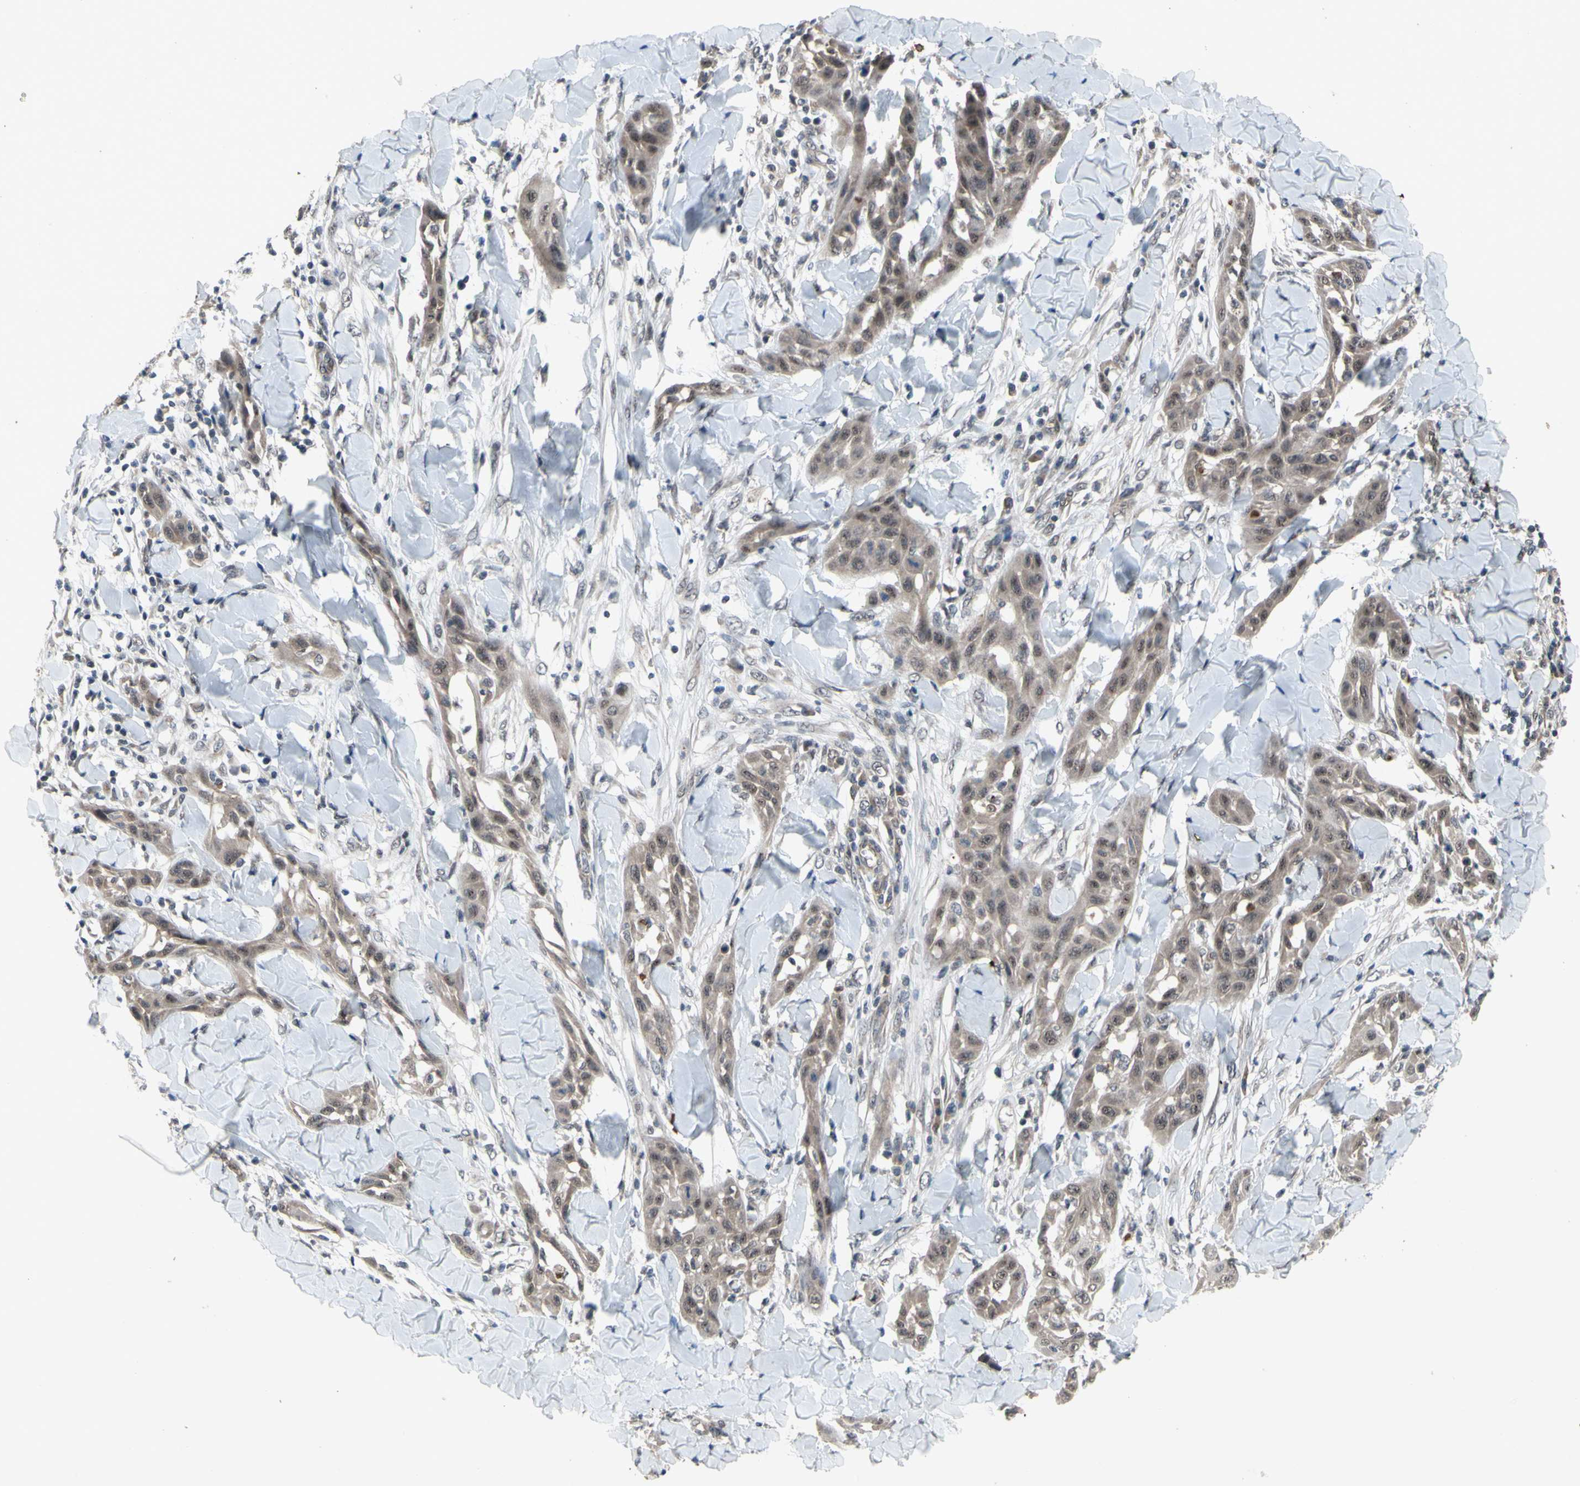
{"staining": {"intensity": "weak", "quantity": ">75%", "location": "cytoplasmic/membranous"}, "tissue": "skin cancer", "cell_type": "Tumor cells", "image_type": "cancer", "snomed": [{"axis": "morphology", "description": "Squamous cell carcinoma, NOS"}, {"axis": "topography", "description": "Skin"}], "caption": "This is a histology image of immunohistochemistry (IHC) staining of skin cancer, which shows weak positivity in the cytoplasmic/membranous of tumor cells.", "gene": "TRDMT1", "patient": {"sex": "male", "age": 24}}